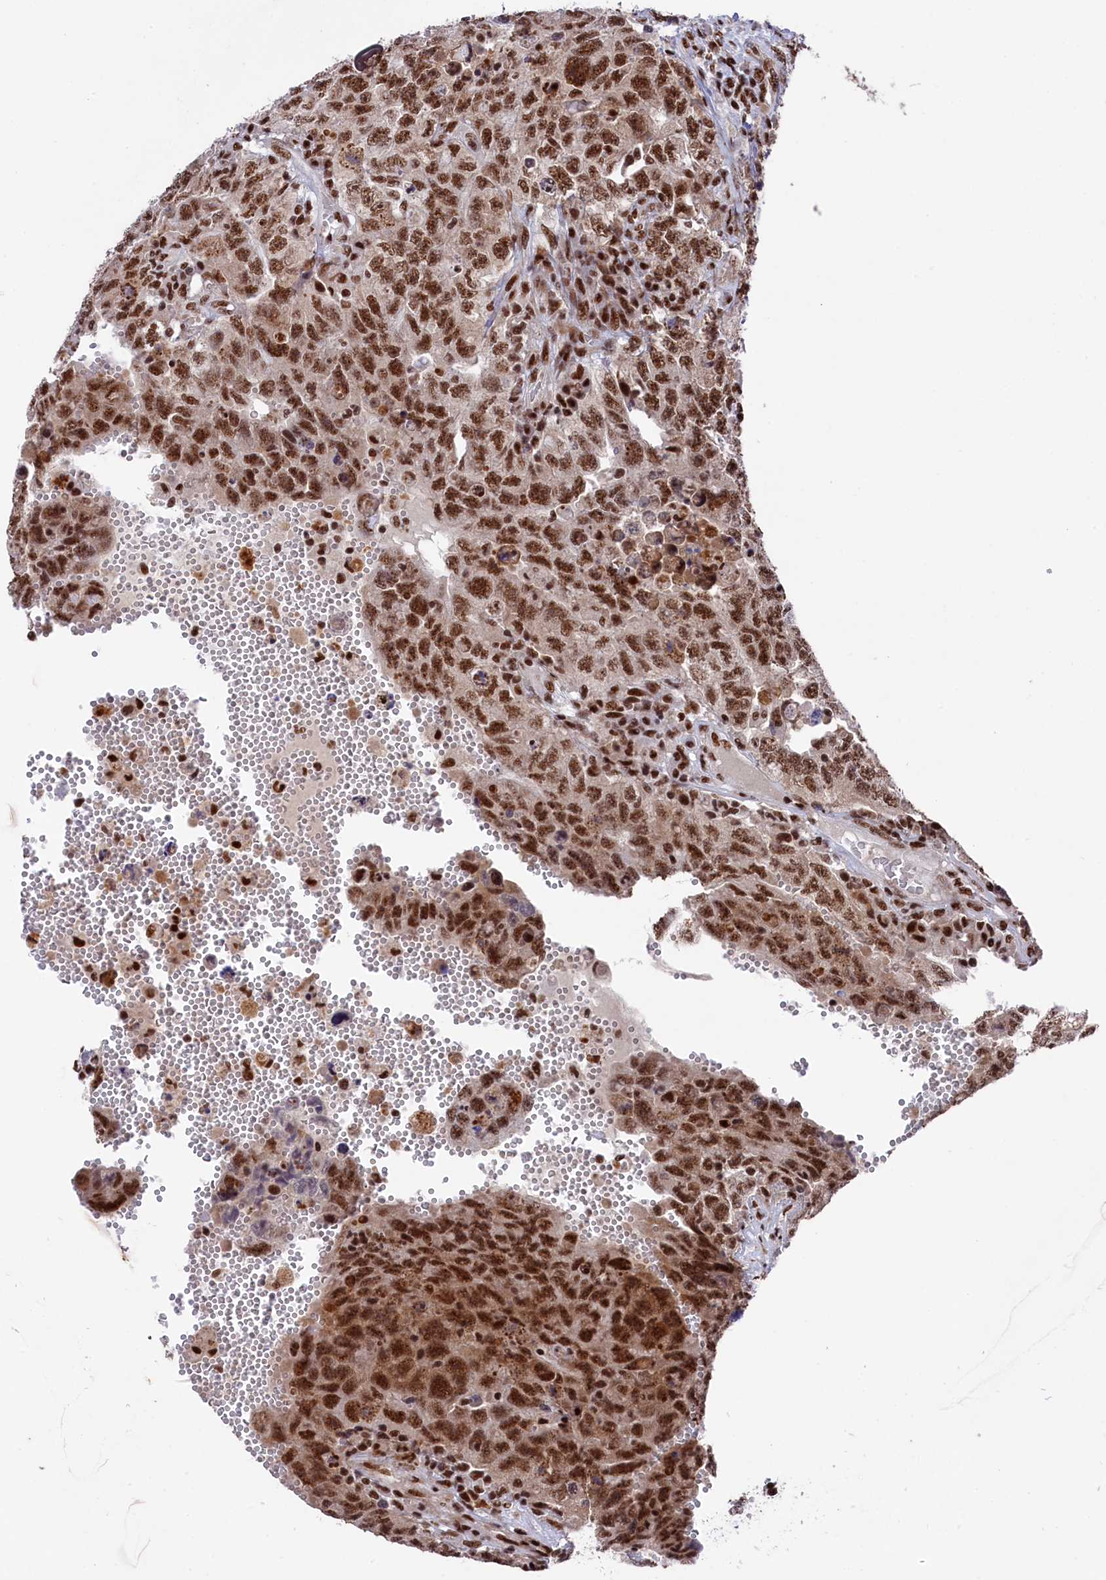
{"staining": {"intensity": "strong", "quantity": ">75%", "location": "nuclear"}, "tissue": "testis cancer", "cell_type": "Tumor cells", "image_type": "cancer", "snomed": [{"axis": "morphology", "description": "Carcinoma, Embryonal, NOS"}, {"axis": "topography", "description": "Testis"}], "caption": "Strong nuclear staining for a protein is appreciated in about >75% of tumor cells of testis cancer using immunohistochemistry (IHC).", "gene": "PRPF31", "patient": {"sex": "male", "age": 26}}